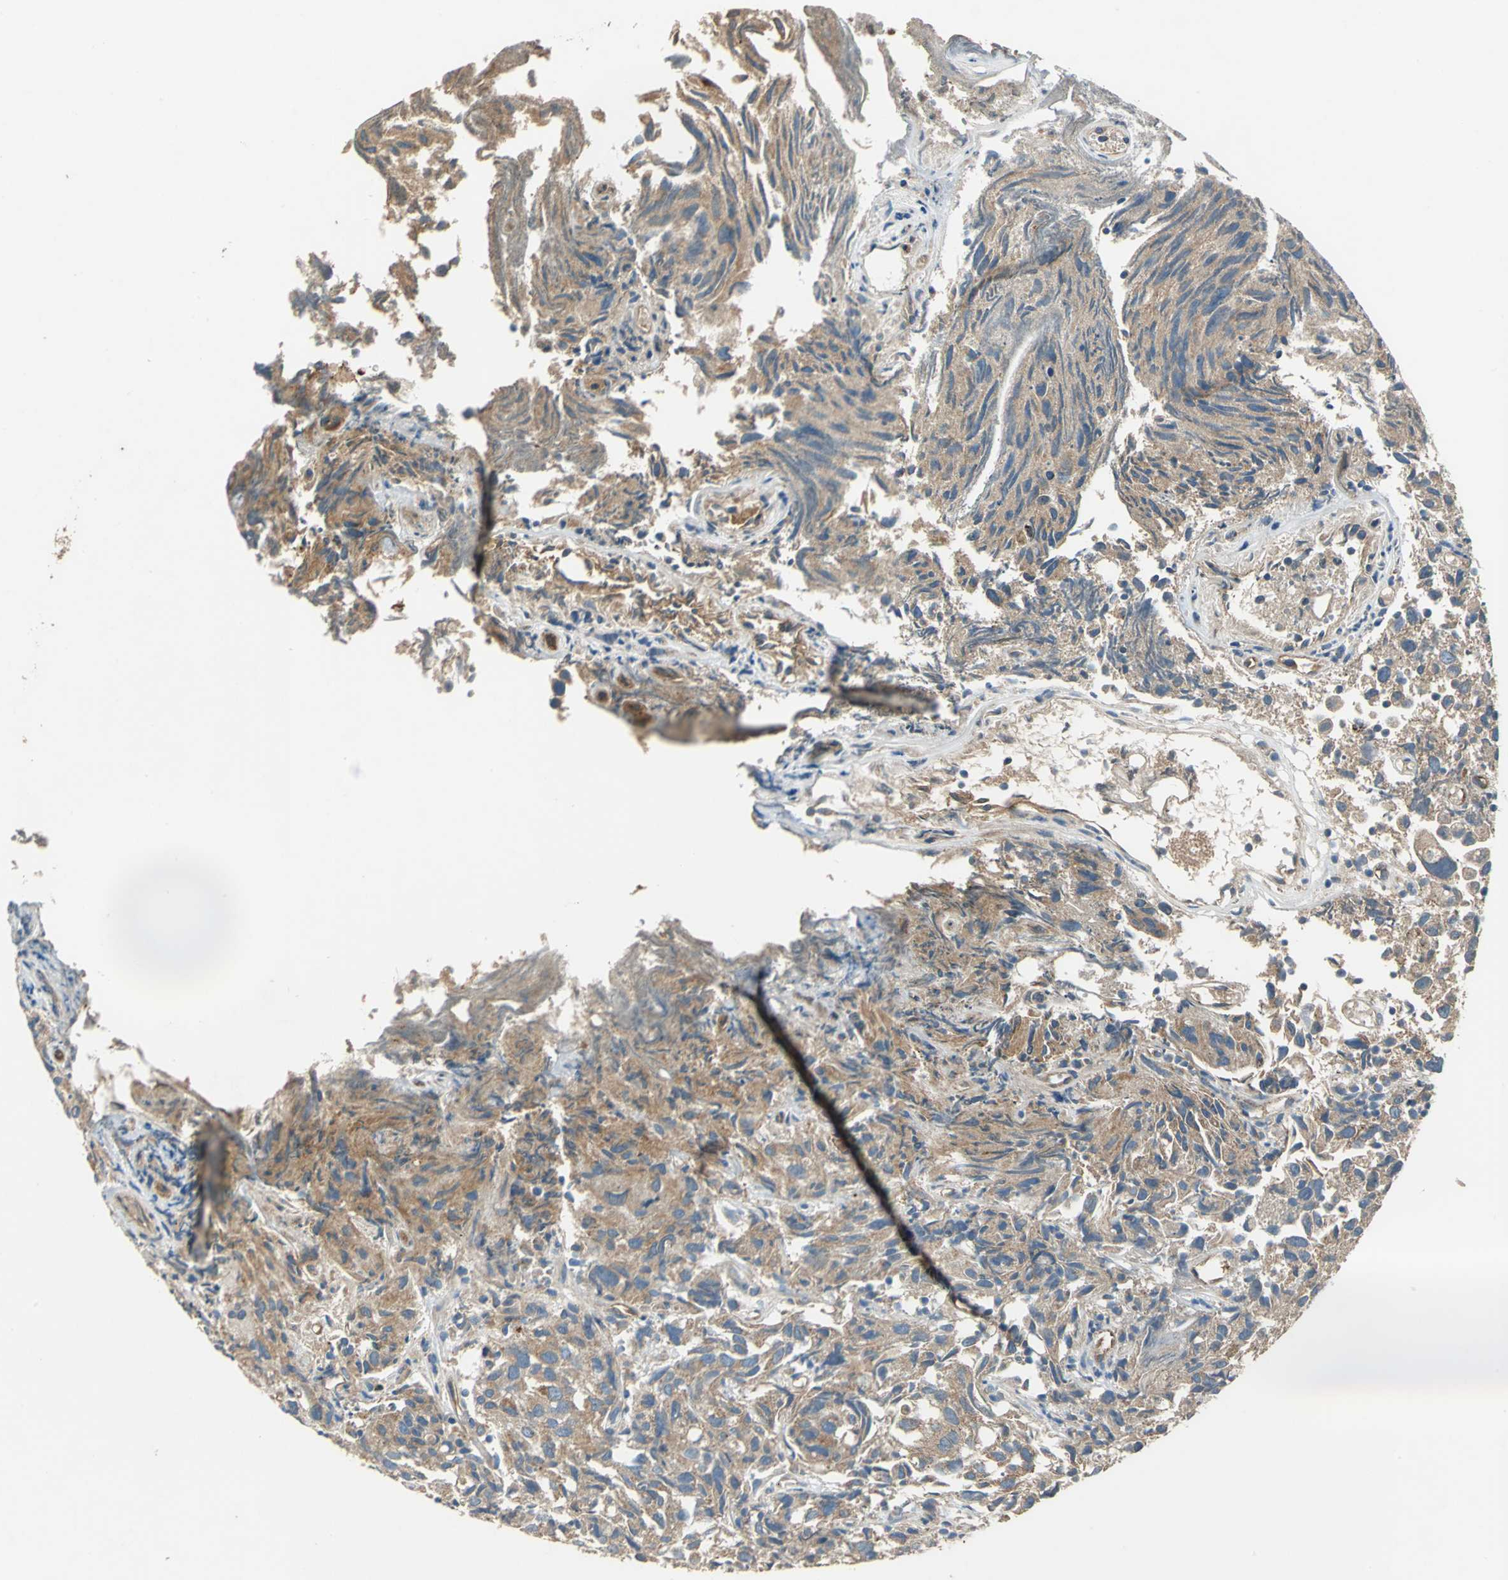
{"staining": {"intensity": "moderate", "quantity": ">75%", "location": "cytoplasmic/membranous"}, "tissue": "urothelial cancer", "cell_type": "Tumor cells", "image_type": "cancer", "snomed": [{"axis": "morphology", "description": "Urothelial carcinoma, High grade"}, {"axis": "topography", "description": "Urinary bladder"}], "caption": "A high-resolution histopathology image shows IHC staining of urothelial cancer, which exhibits moderate cytoplasmic/membranous expression in approximately >75% of tumor cells.", "gene": "EMCN", "patient": {"sex": "female", "age": 75}}